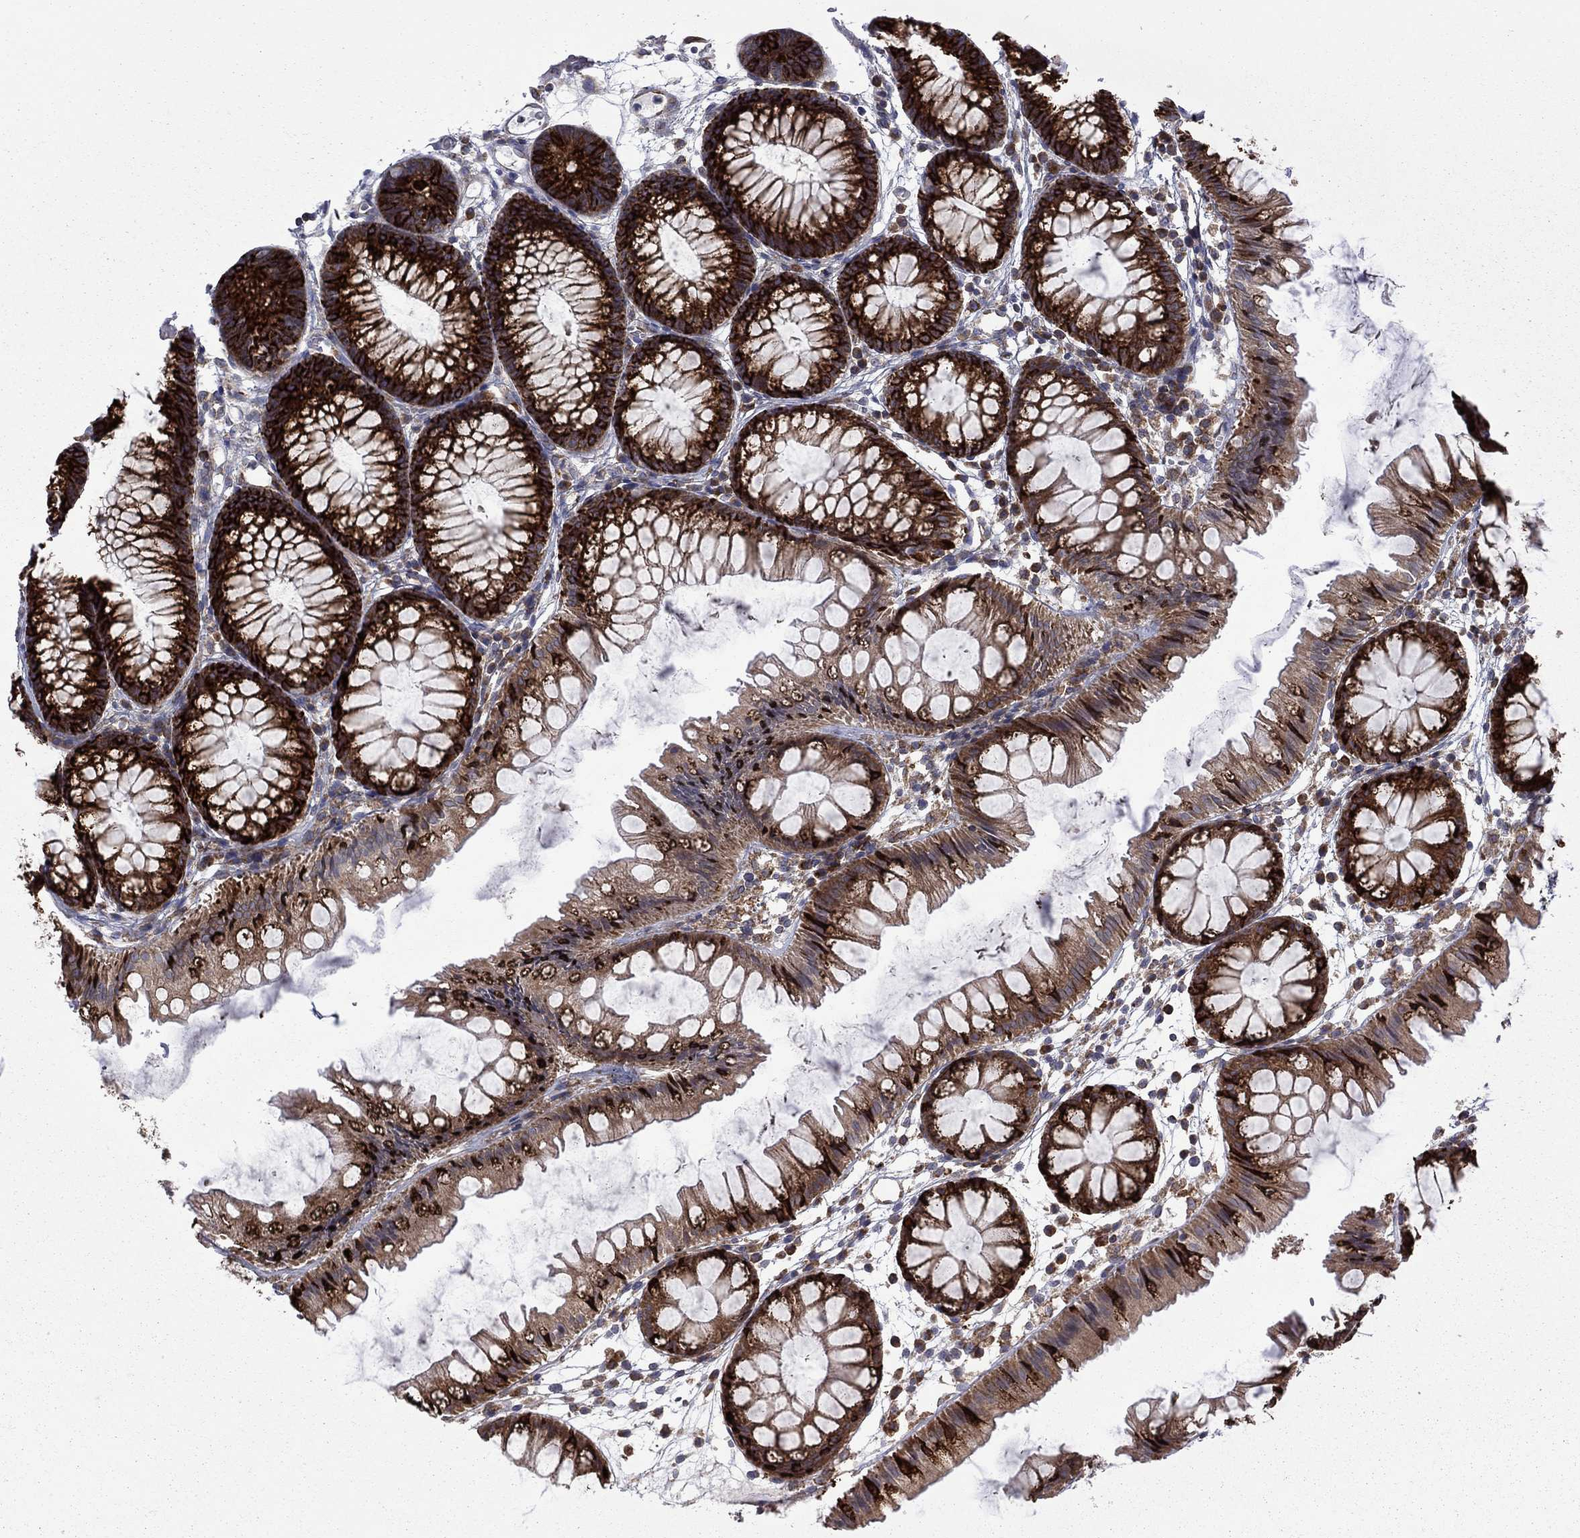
{"staining": {"intensity": "negative", "quantity": "none", "location": "none"}, "tissue": "colon", "cell_type": "Endothelial cells", "image_type": "normal", "snomed": [{"axis": "morphology", "description": "Normal tissue, NOS"}, {"axis": "morphology", "description": "Adenocarcinoma, NOS"}, {"axis": "topography", "description": "Colon"}], "caption": "IHC photomicrograph of benign colon: colon stained with DAB demonstrates no significant protein expression in endothelial cells. The staining is performed using DAB (3,3'-diaminobenzidine) brown chromogen with nuclei counter-stained in using hematoxylin.", "gene": "CLPTM1", "patient": {"sex": "male", "age": 65}}